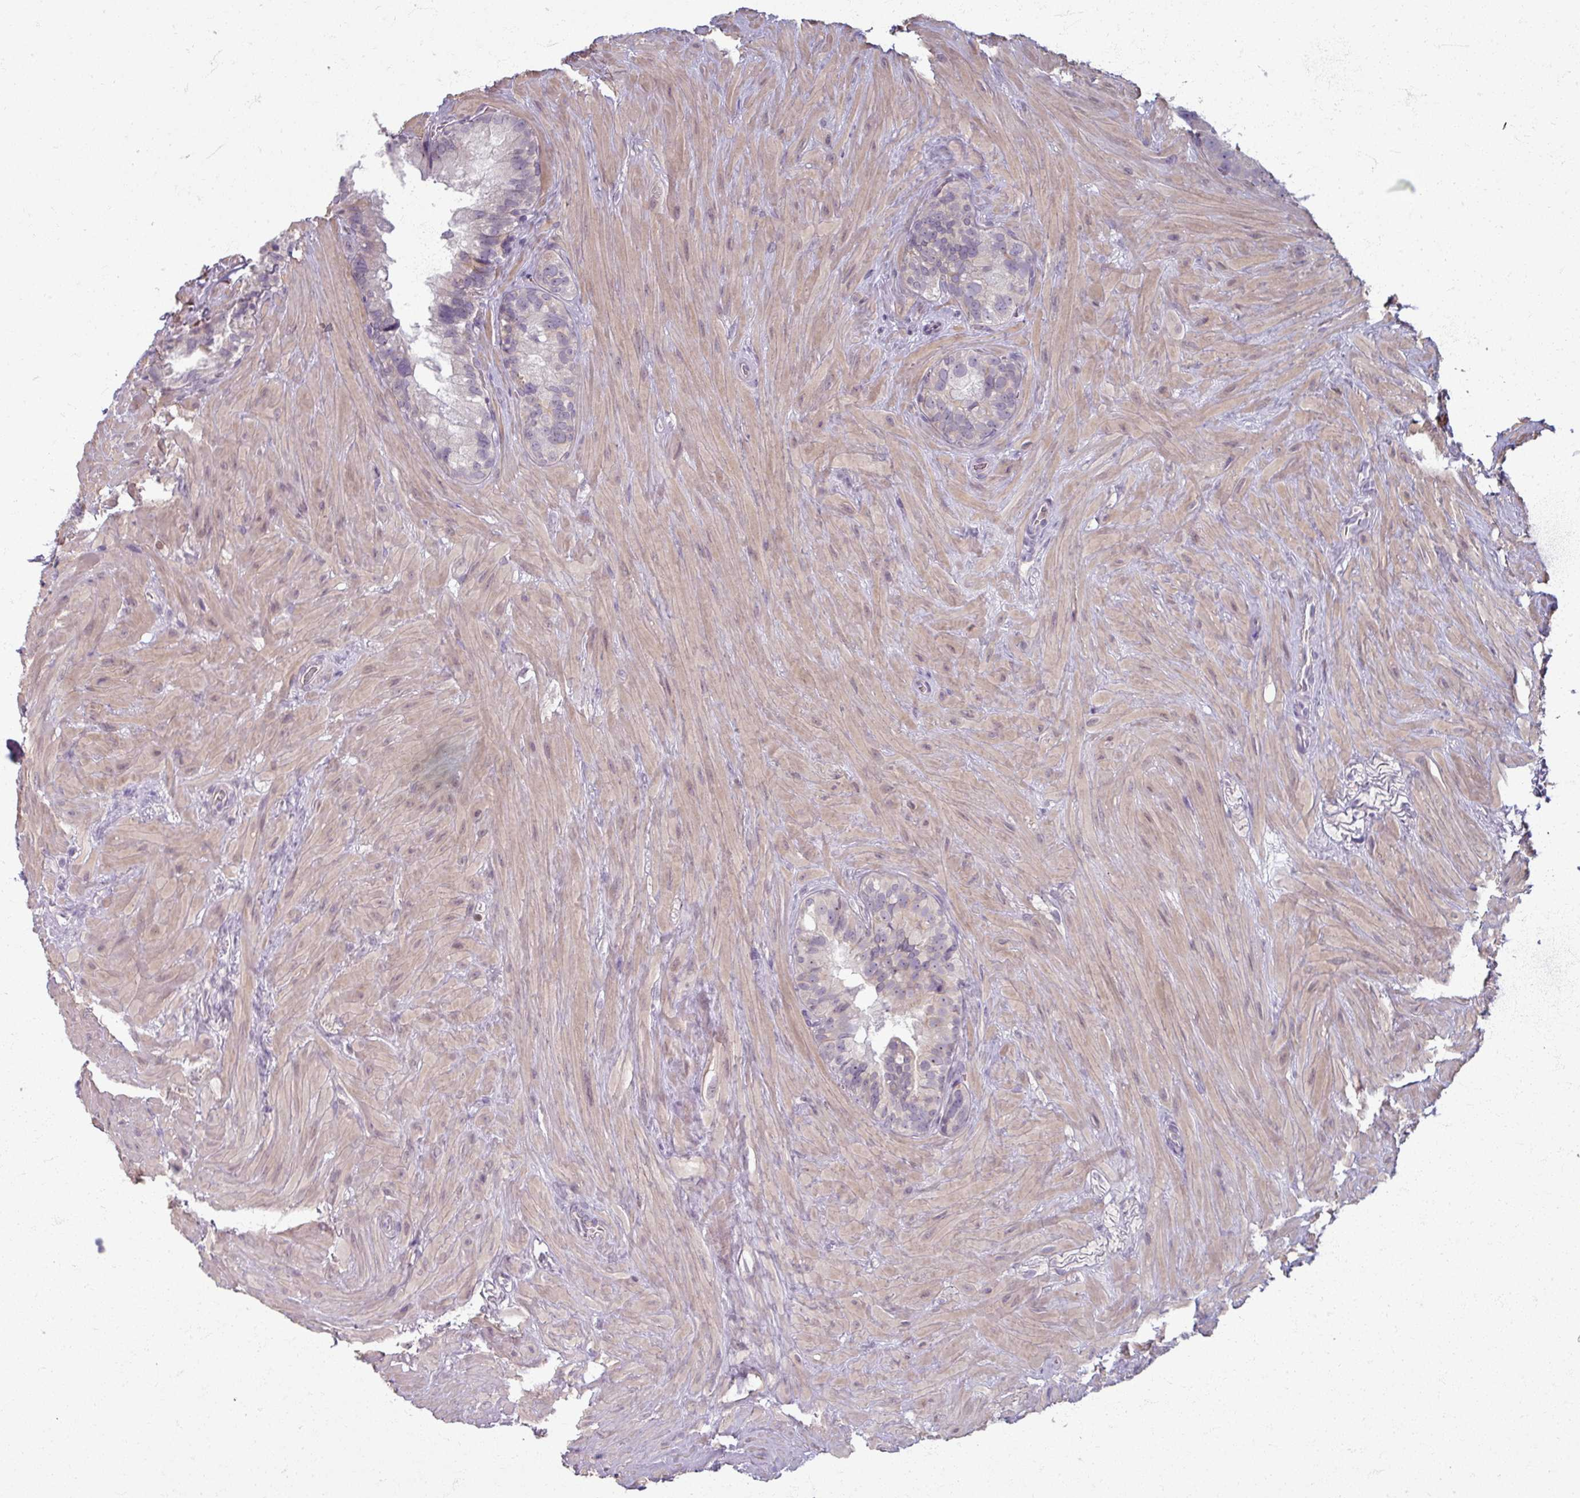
{"staining": {"intensity": "negative", "quantity": "none", "location": "none"}, "tissue": "seminal vesicle", "cell_type": "Glandular cells", "image_type": "normal", "snomed": [{"axis": "morphology", "description": "Normal tissue, NOS"}, {"axis": "topography", "description": "Seminal veicle"}], "caption": "Immunohistochemistry image of benign seminal vesicle: seminal vesicle stained with DAB exhibits no significant protein staining in glandular cells.", "gene": "TTLL7", "patient": {"sex": "male", "age": 68}}